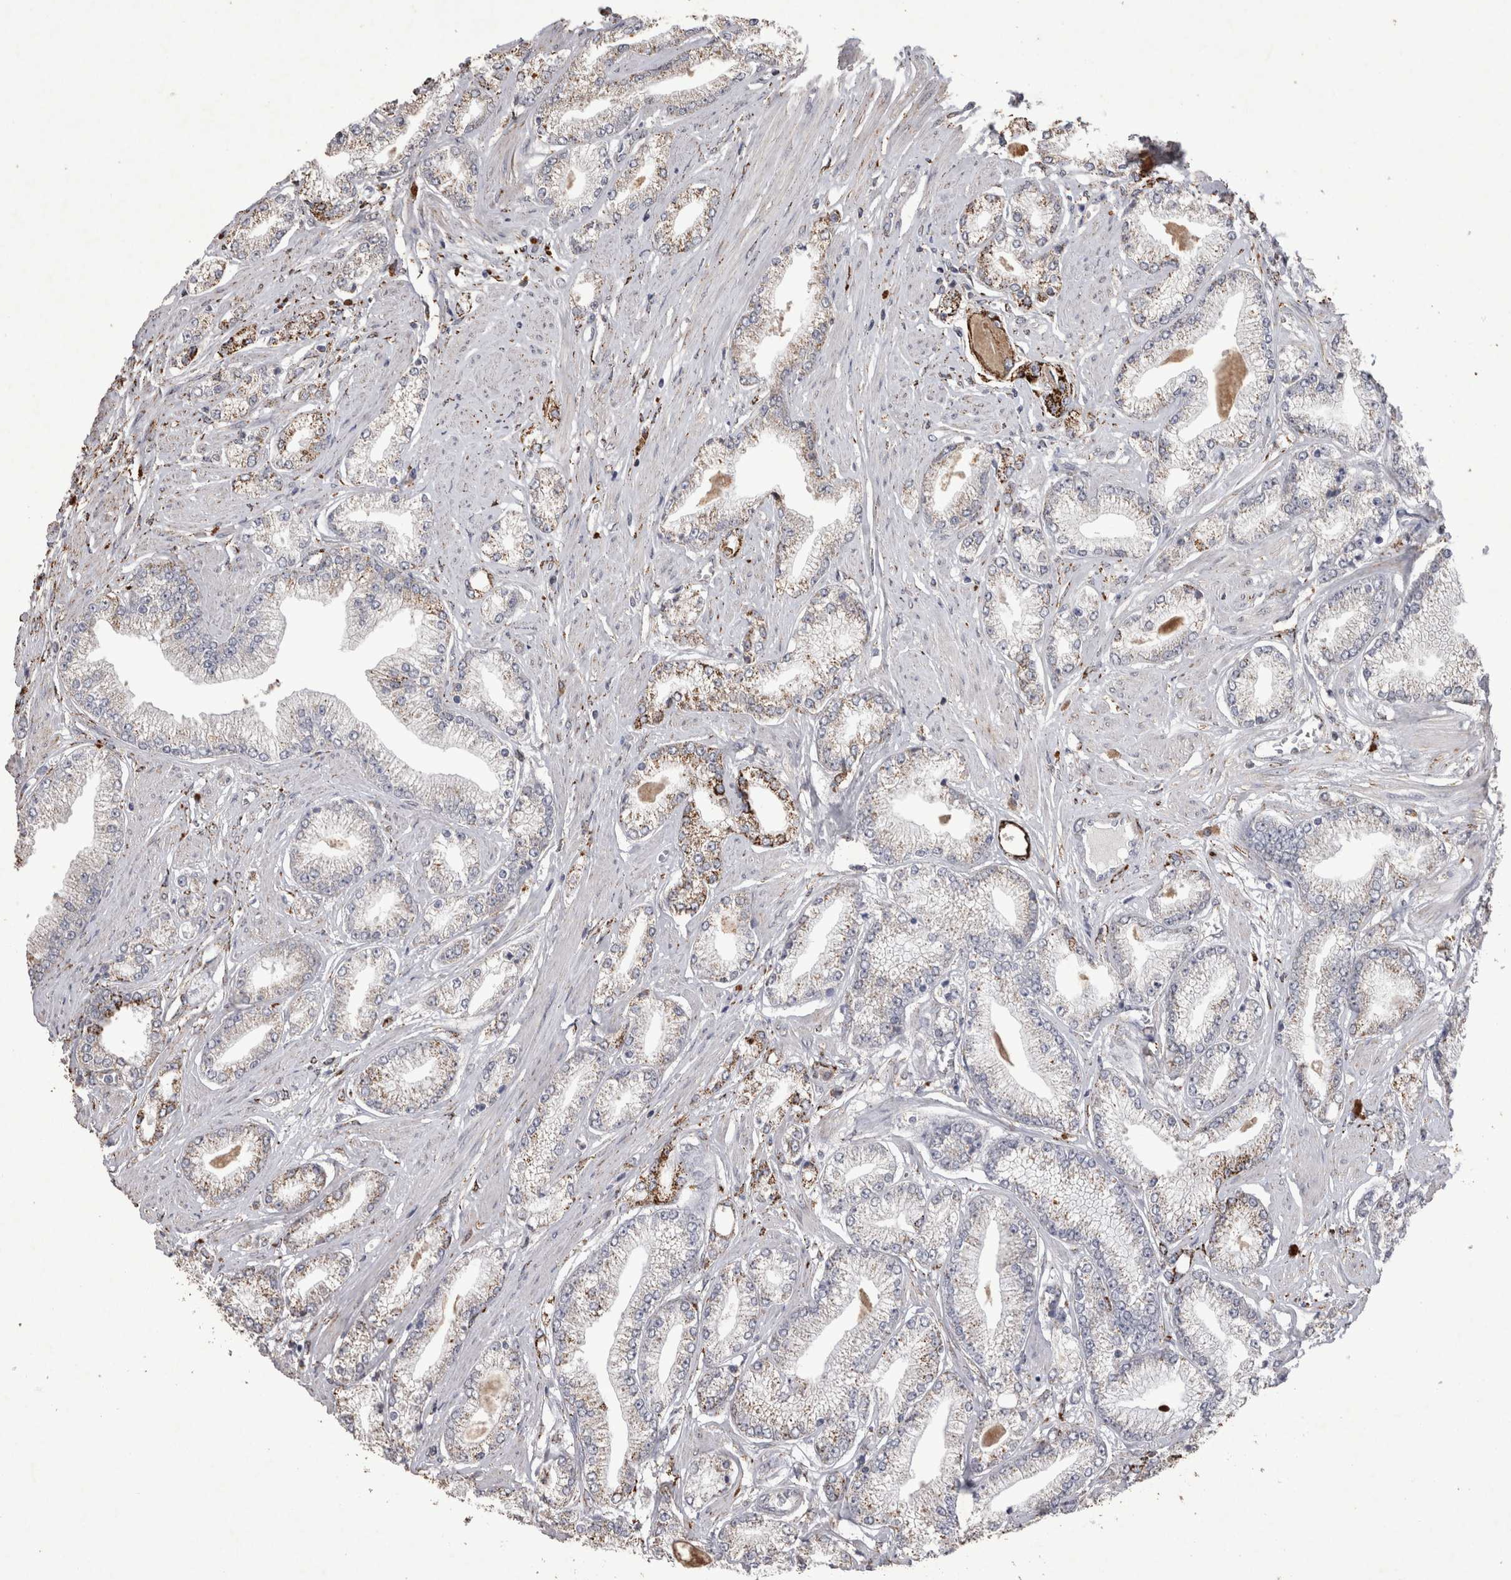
{"staining": {"intensity": "moderate", "quantity": "<25%", "location": "cytoplasmic/membranous"}, "tissue": "prostate cancer", "cell_type": "Tumor cells", "image_type": "cancer", "snomed": [{"axis": "morphology", "description": "Adenocarcinoma, Low grade"}, {"axis": "topography", "description": "Prostate"}], "caption": "High-magnification brightfield microscopy of adenocarcinoma (low-grade) (prostate) stained with DAB (3,3'-diaminobenzidine) (brown) and counterstained with hematoxylin (blue). tumor cells exhibit moderate cytoplasmic/membranous staining is present in approximately<25% of cells. (DAB (3,3'-diaminobenzidine) IHC with brightfield microscopy, high magnification).", "gene": "DKK3", "patient": {"sex": "male", "age": 62}}